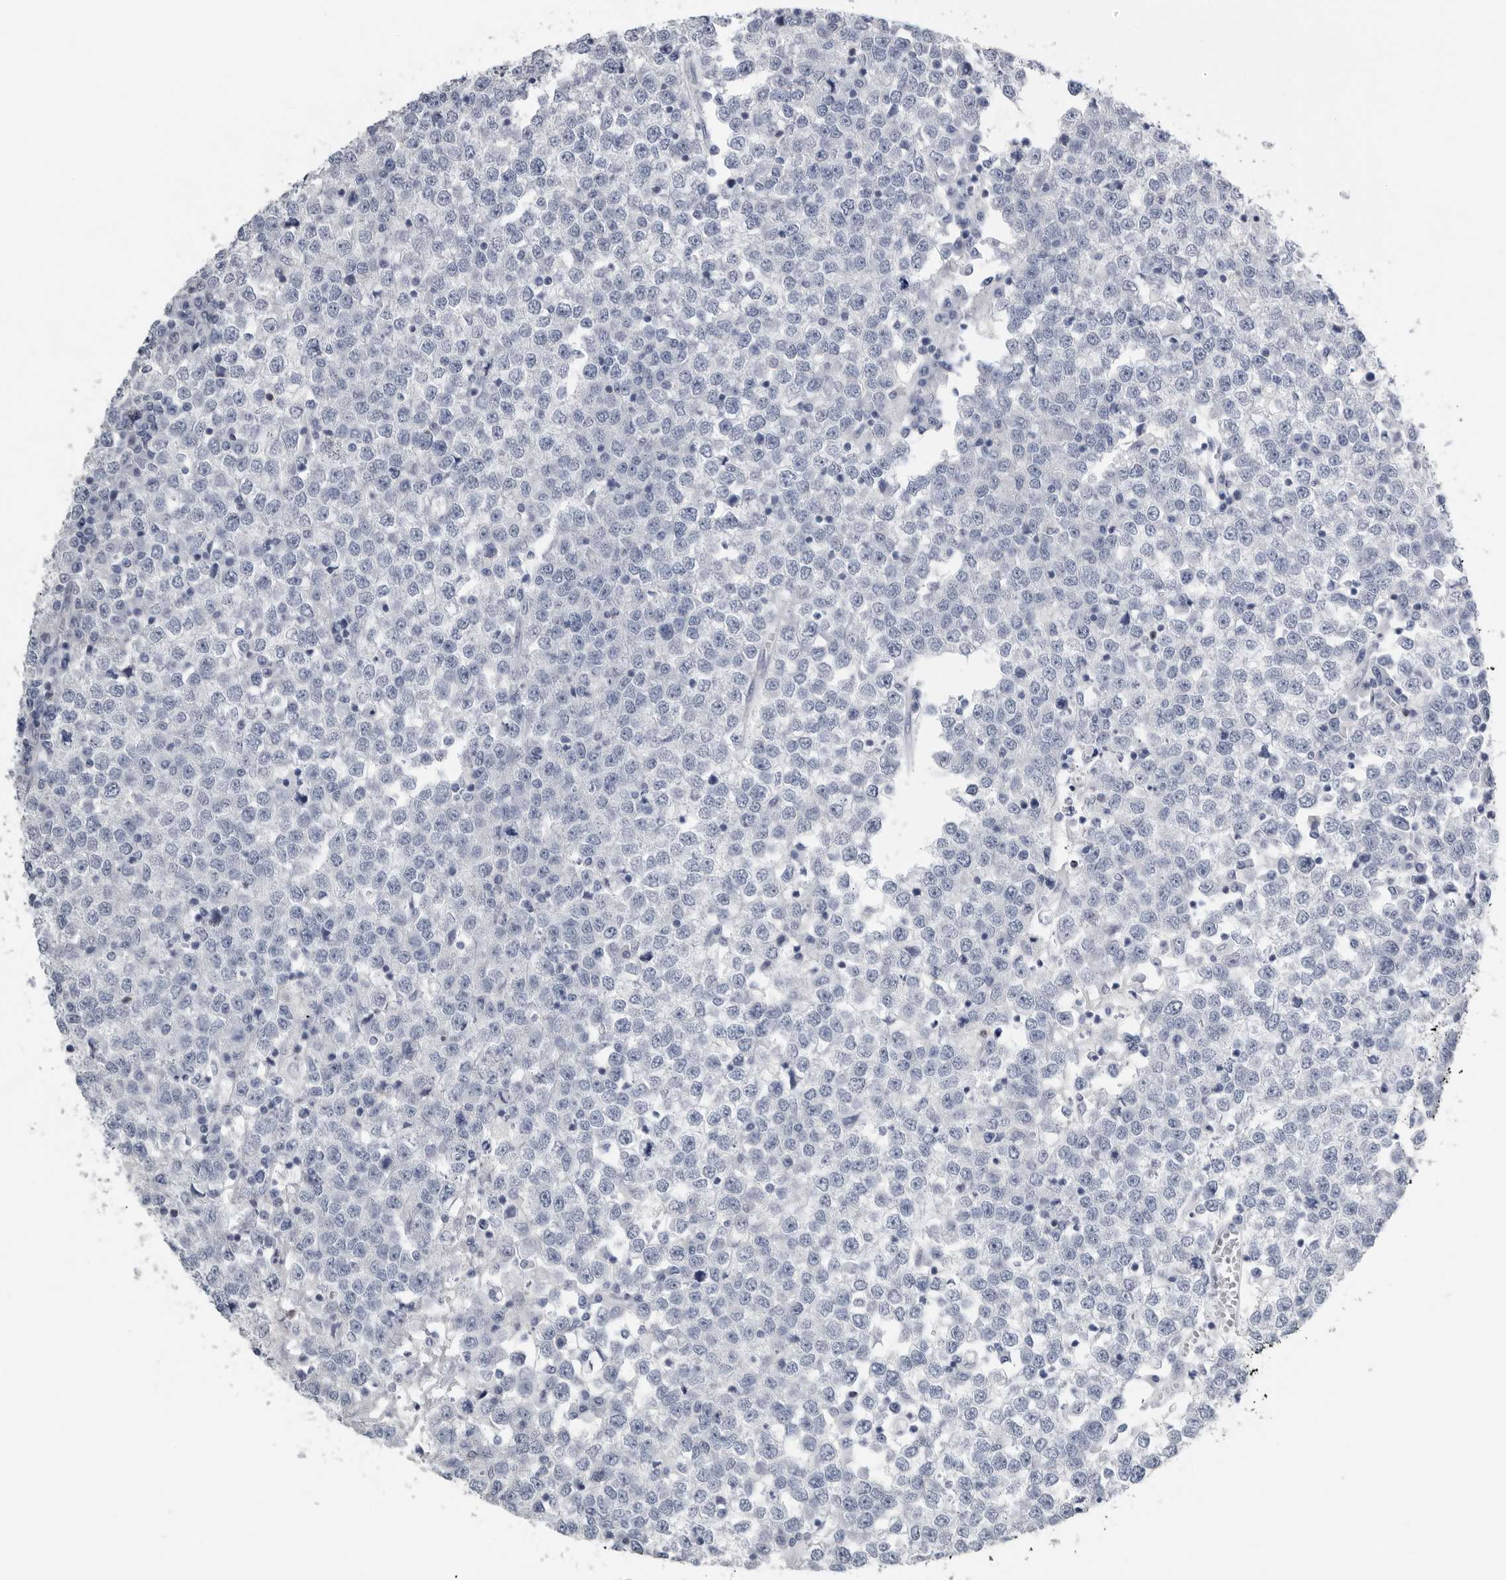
{"staining": {"intensity": "negative", "quantity": "none", "location": "none"}, "tissue": "testis cancer", "cell_type": "Tumor cells", "image_type": "cancer", "snomed": [{"axis": "morphology", "description": "Seminoma, NOS"}, {"axis": "topography", "description": "Testis"}], "caption": "This is a histopathology image of IHC staining of testis seminoma, which shows no expression in tumor cells.", "gene": "TIMP1", "patient": {"sex": "male", "age": 65}}